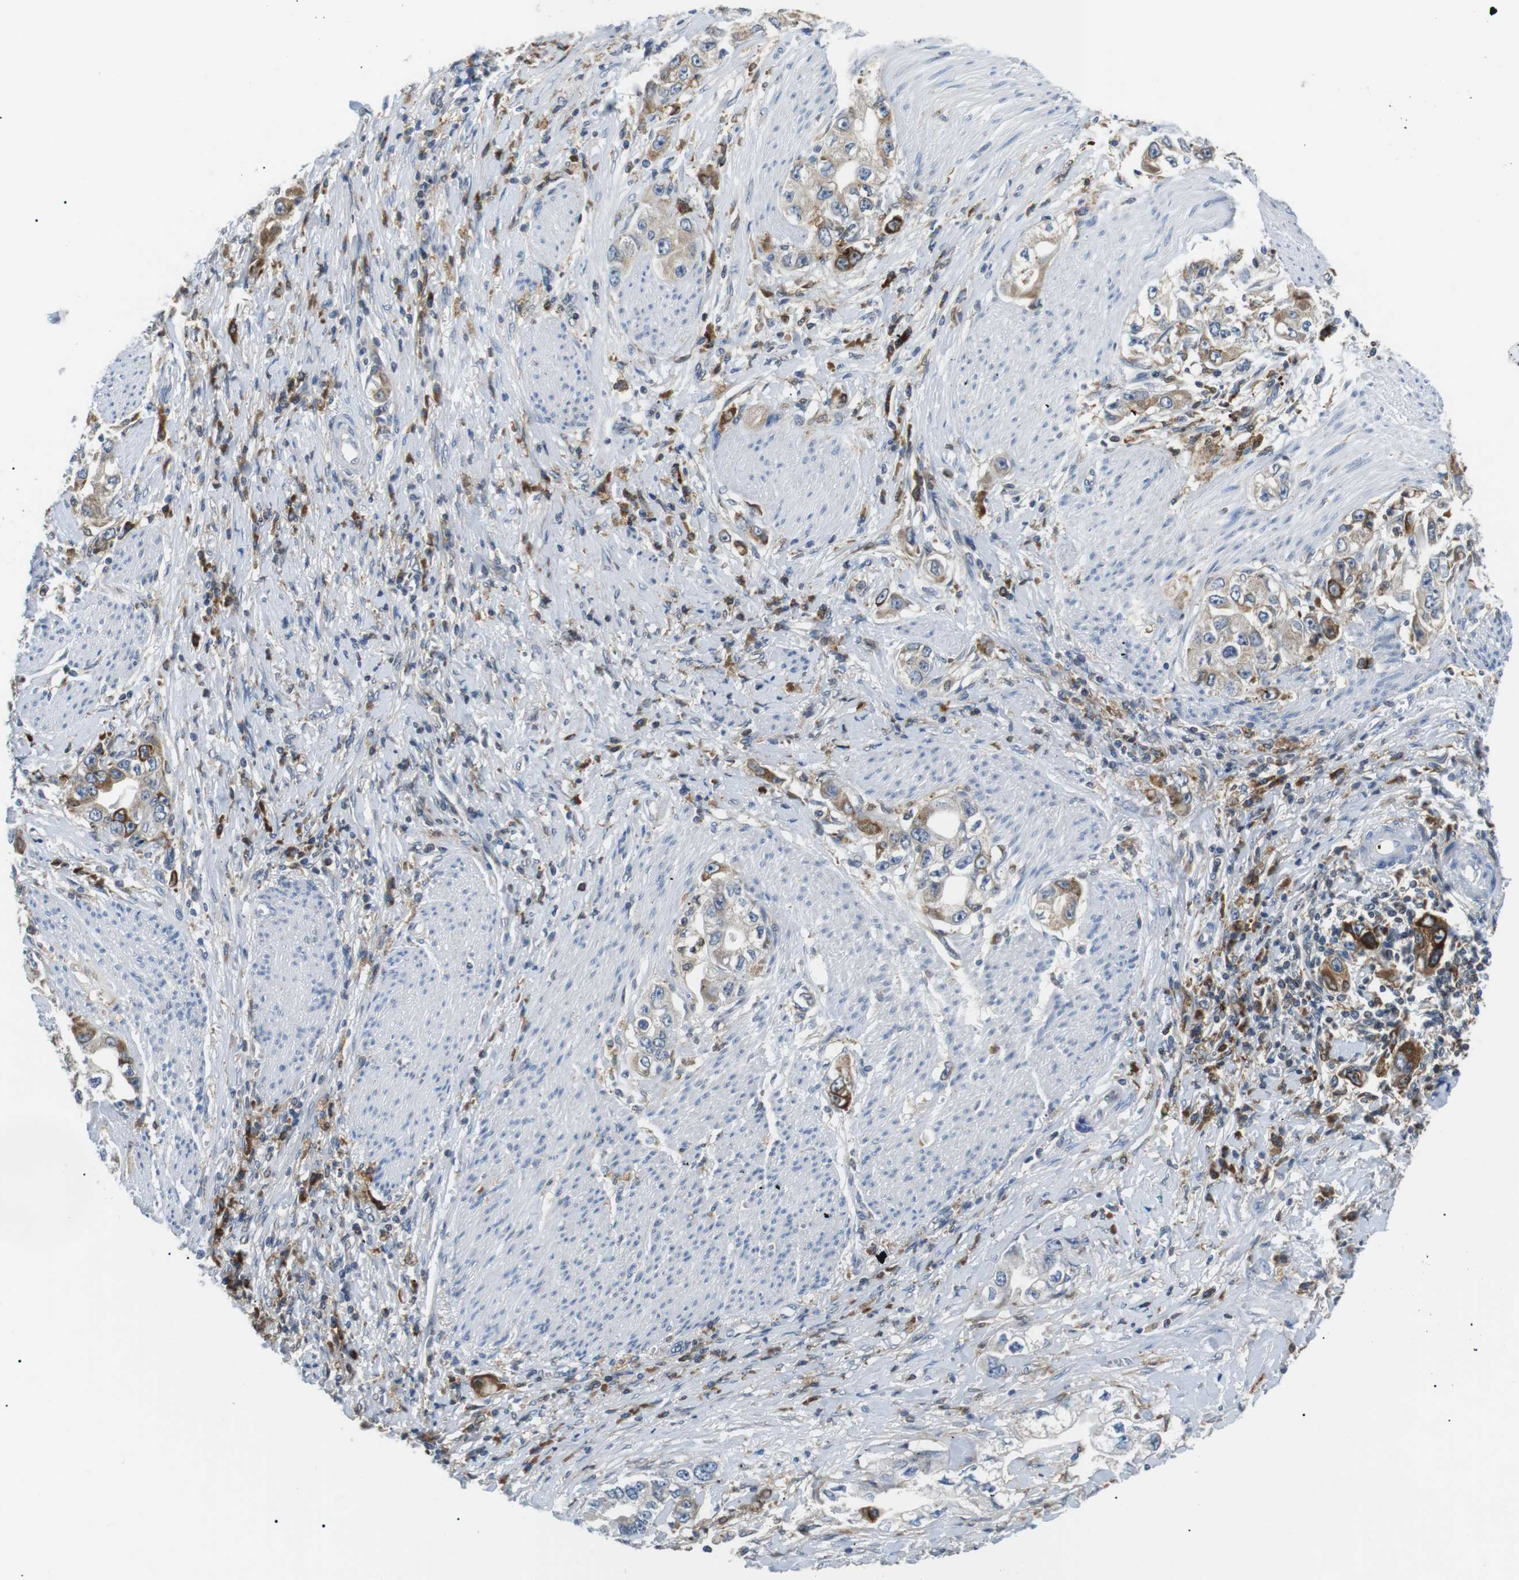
{"staining": {"intensity": "weak", "quantity": ">75%", "location": "cytoplasmic/membranous"}, "tissue": "stomach cancer", "cell_type": "Tumor cells", "image_type": "cancer", "snomed": [{"axis": "morphology", "description": "Adenocarcinoma, NOS"}, {"axis": "topography", "description": "Stomach, lower"}], "caption": "An immunohistochemistry (IHC) micrograph of neoplastic tissue is shown. Protein staining in brown shows weak cytoplasmic/membranous positivity in adenocarcinoma (stomach) within tumor cells.", "gene": "RAB9A", "patient": {"sex": "female", "age": 93}}